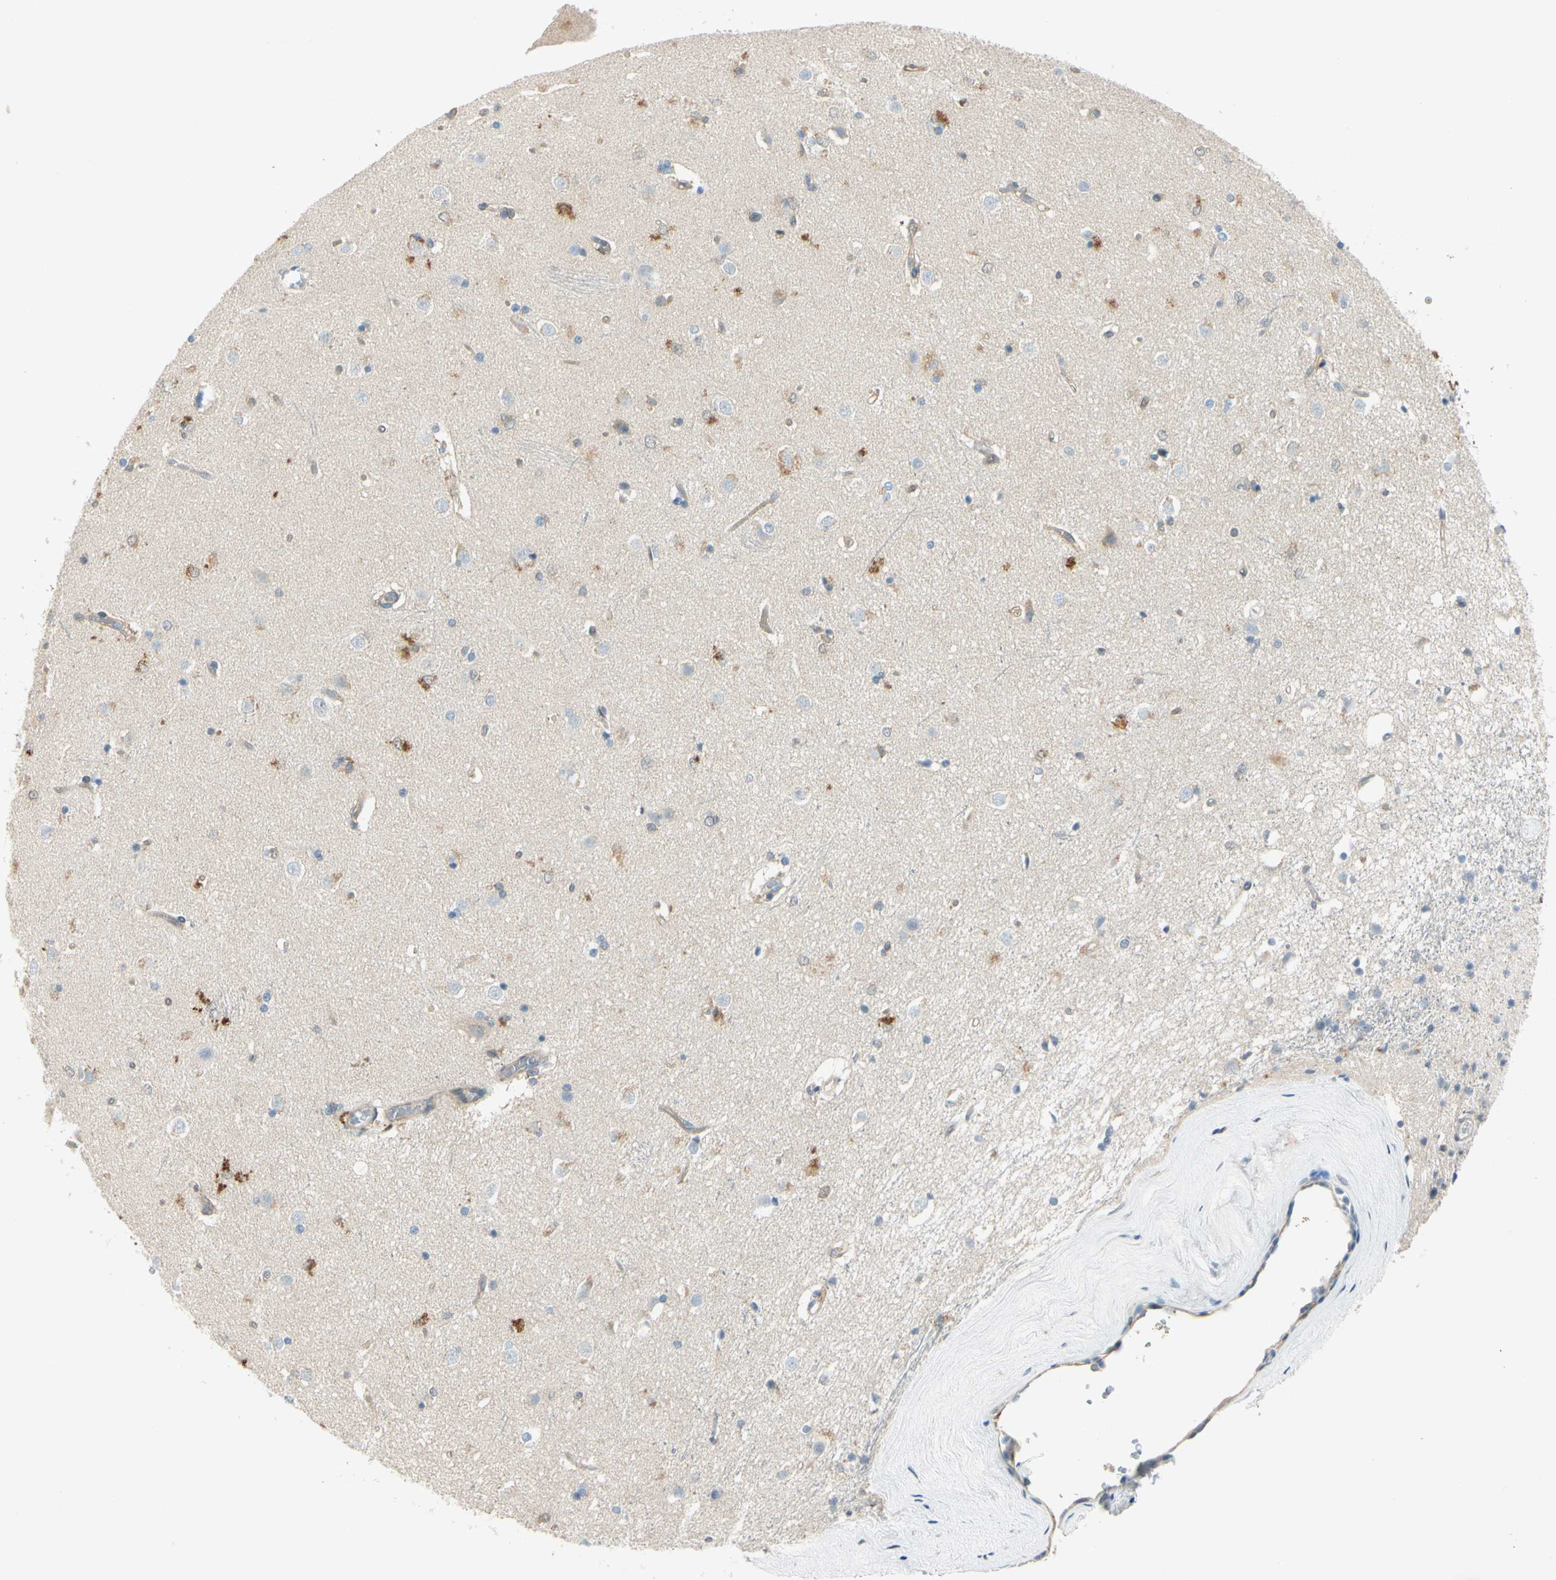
{"staining": {"intensity": "moderate", "quantity": "25%-75%", "location": "cytoplasmic/membranous"}, "tissue": "caudate", "cell_type": "Glial cells", "image_type": "normal", "snomed": [{"axis": "morphology", "description": "Normal tissue, NOS"}, {"axis": "topography", "description": "Lateral ventricle wall"}], "caption": "This image reveals unremarkable caudate stained with IHC to label a protein in brown. The cytoplasmic/membranous of glial cells show moderate positivity for the protein. Nuclei are counter-stained blue.", "gene": "WIPI1", "patient": {"sex": "female", "age": 19}}